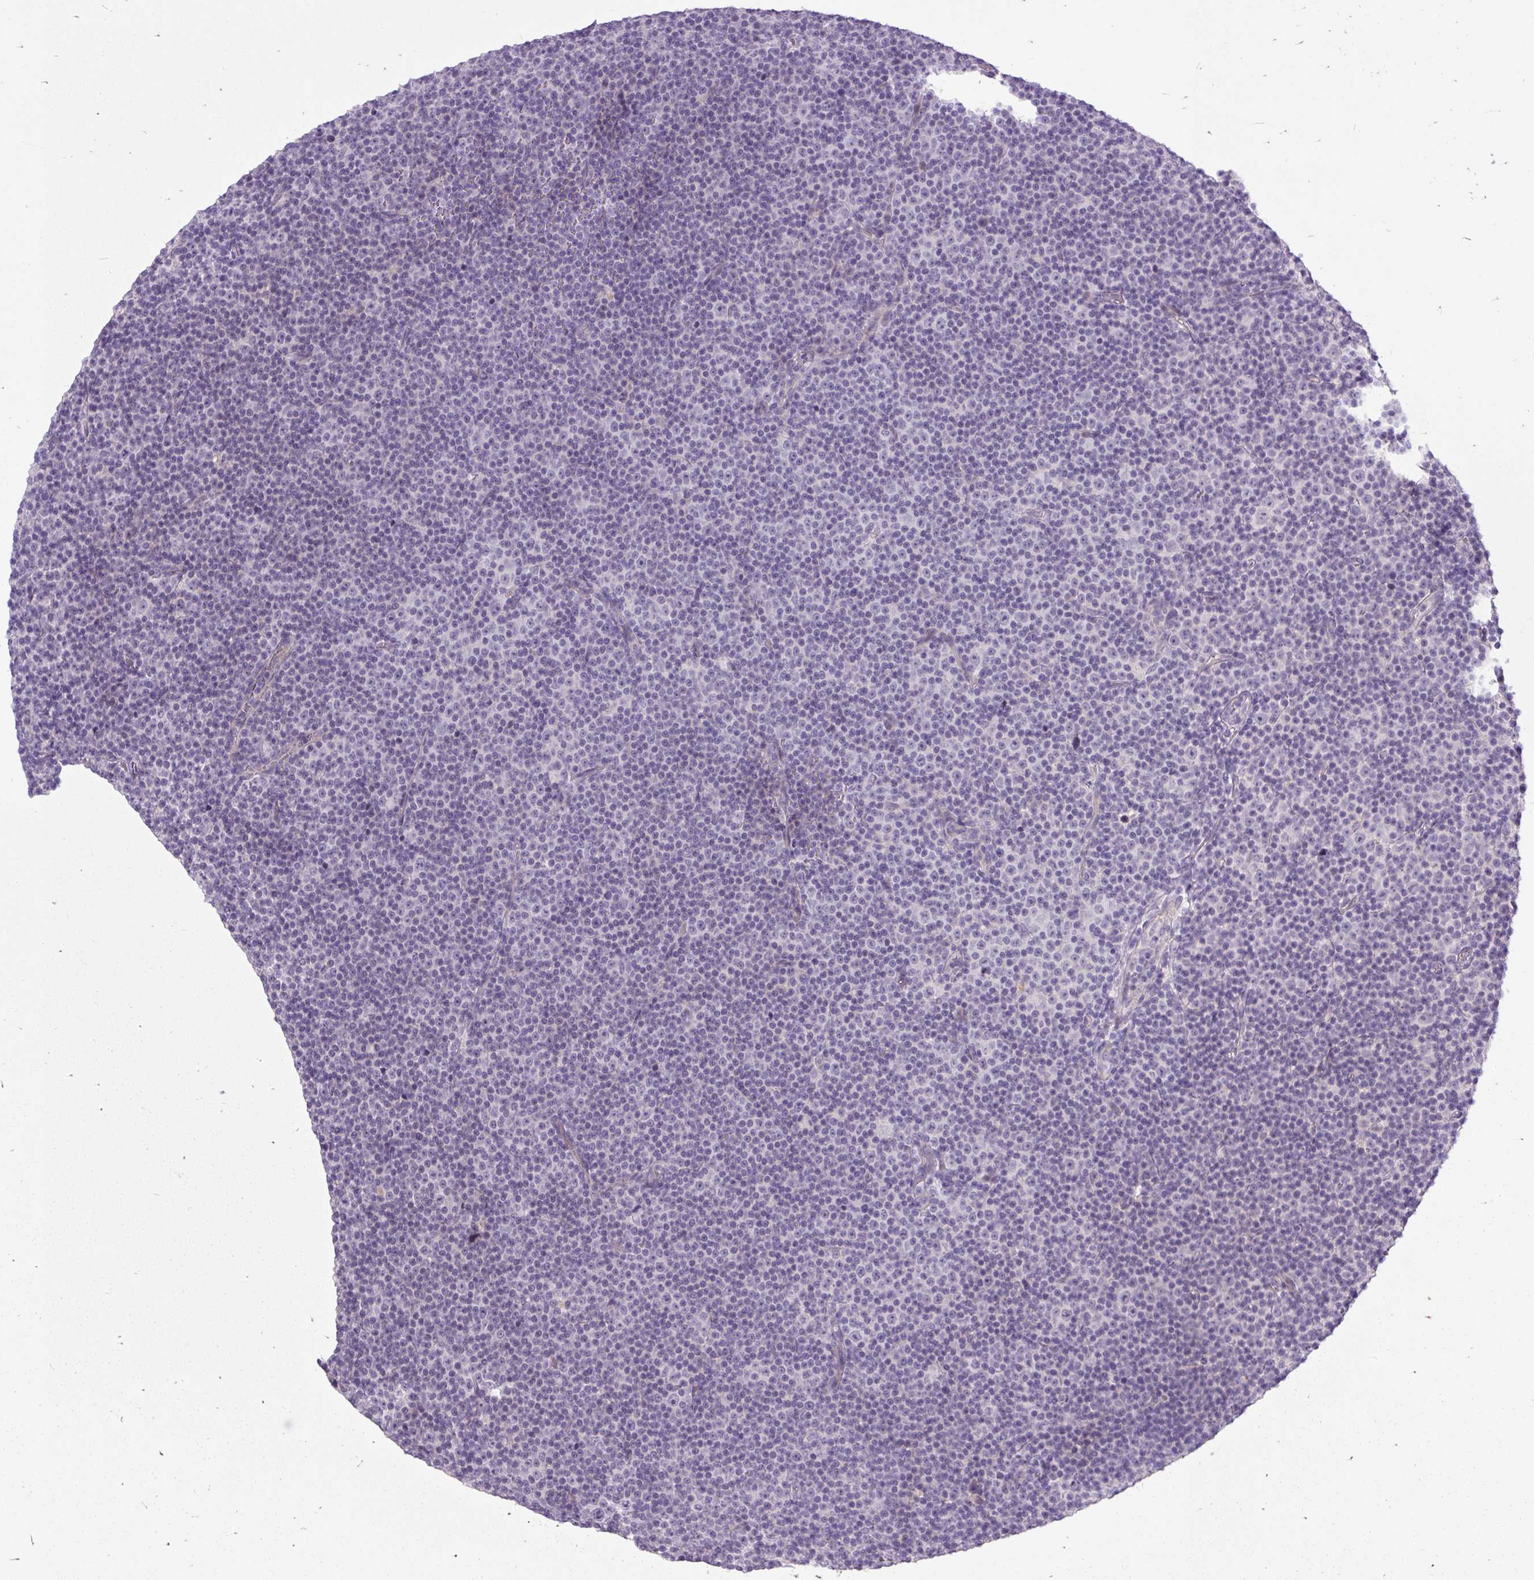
{"staining": {"intensity": "negative", "quantity": "none", "location": "none"}, "tissue": "lymphoma", "cell_type": "Tumor cells", "image_type": "cancer", "snomed": [{"axis": "morphology", "description": "Malignant lymphoma, non-Hodgkin's type, Low grade"}, {"axis": "topography", "description": "Lymph node"}], "caption": "Immunohistochemistry (IHC) of human low-grade malignant lymphoma, non-Hodgkin's type reveals no expression in tumor cells.", "gene": "KRTAP20-3", "patient": {"sex": "female", "age": 67}}